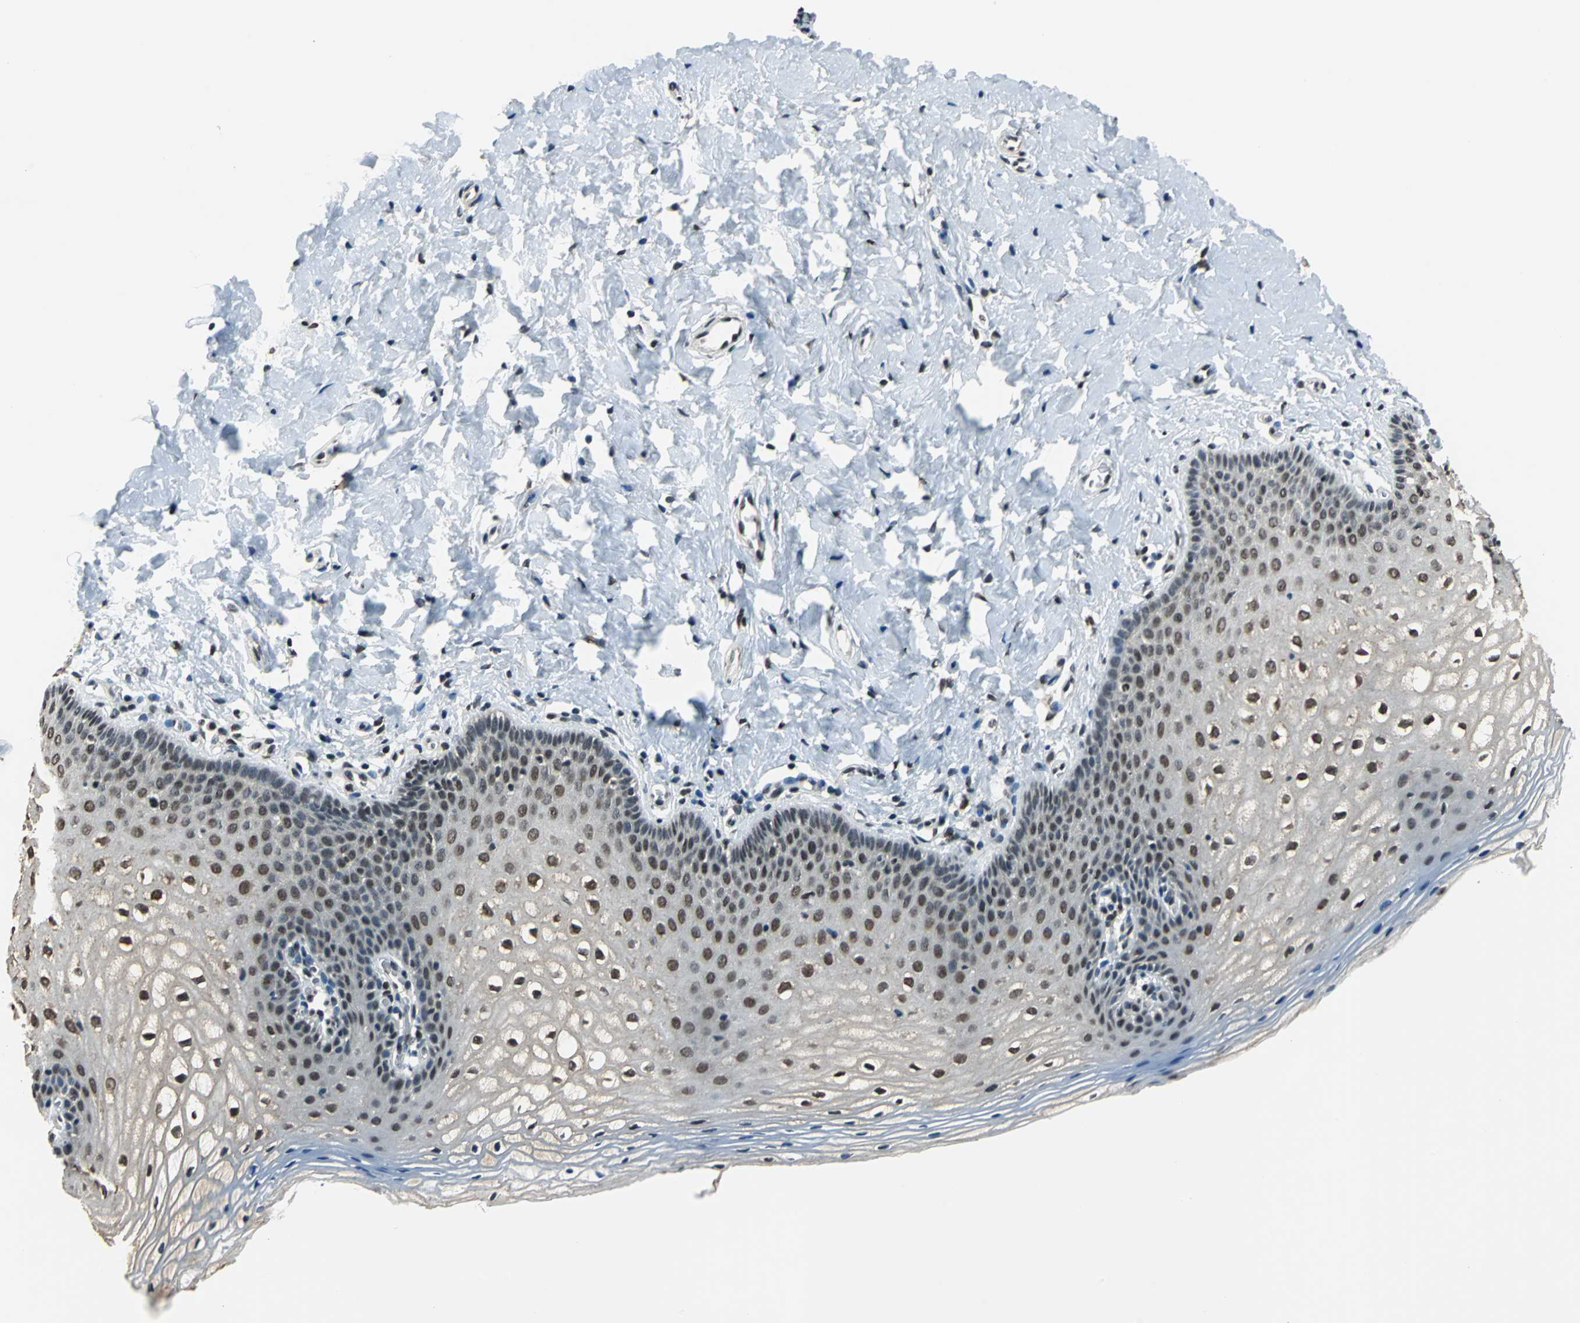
{"staining": {"intensity": "moderate", "quantity": ">75%", "location": "nuclear"}, "tissue": "vagina", "cell_type": "Squamous epithelial cells", "image_type": "normal", "snomed": [{"axis": "morphology", "description": "Normal tissue, NOS"}, {"axis": "topography", "description": "Vagina"}], "caption": "Immunohistochemistry (IHC) (DAB) staining of unremarkable human vagina shows moderate nuclear protein expression in about >75% of squamous epithelial cells.", "gene": "RBM14", "patient": {"sex": "female", "age": 55}}